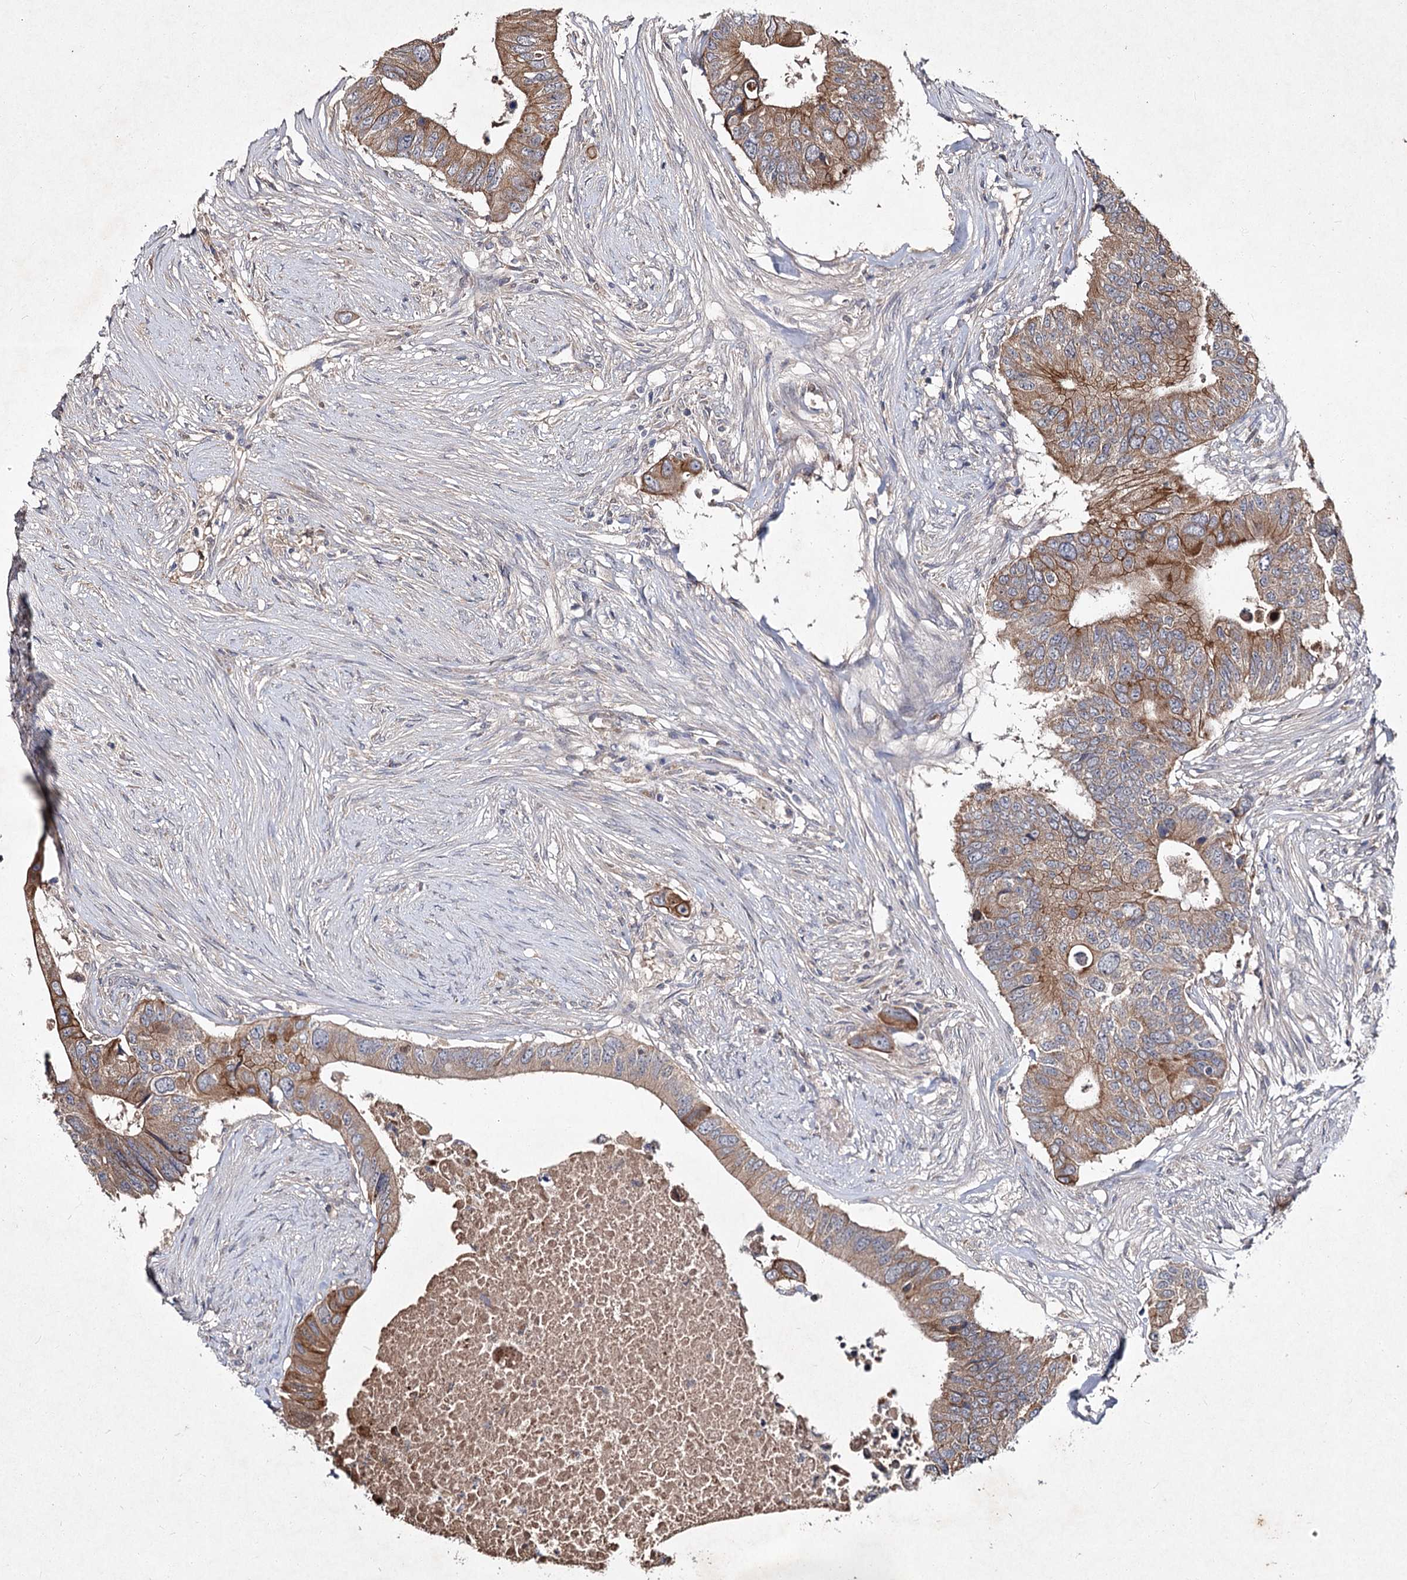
{"staining": {"intensity": "moderate", "quantity": ">75%", "location": "cytoplasmic/membranous"}, "tissue": "colorectal cancer", "cell_type": "Tumor cells", "image_type": "cancer", "snomed": [{"axis": "morphology", "description": "Adenocarcinoma, NOS"}, {"axis": "topography", "description": "Colon"}], "caption": "A high-resolution photomicrograph shows IHC staining of colorectal adenocarcinoma, which displays moderate cytoplasmic/membranous expression in about >75% of tumor cells. The staining was performed using DAB (3,3'-diaminobenzidine) to visualize the protein expression in brown, while the nuclei were stained in blue with hematoxylin (Magnification: 20x).", "gene": "MFN1", "patient": {"sex": "male", "age": 71}}